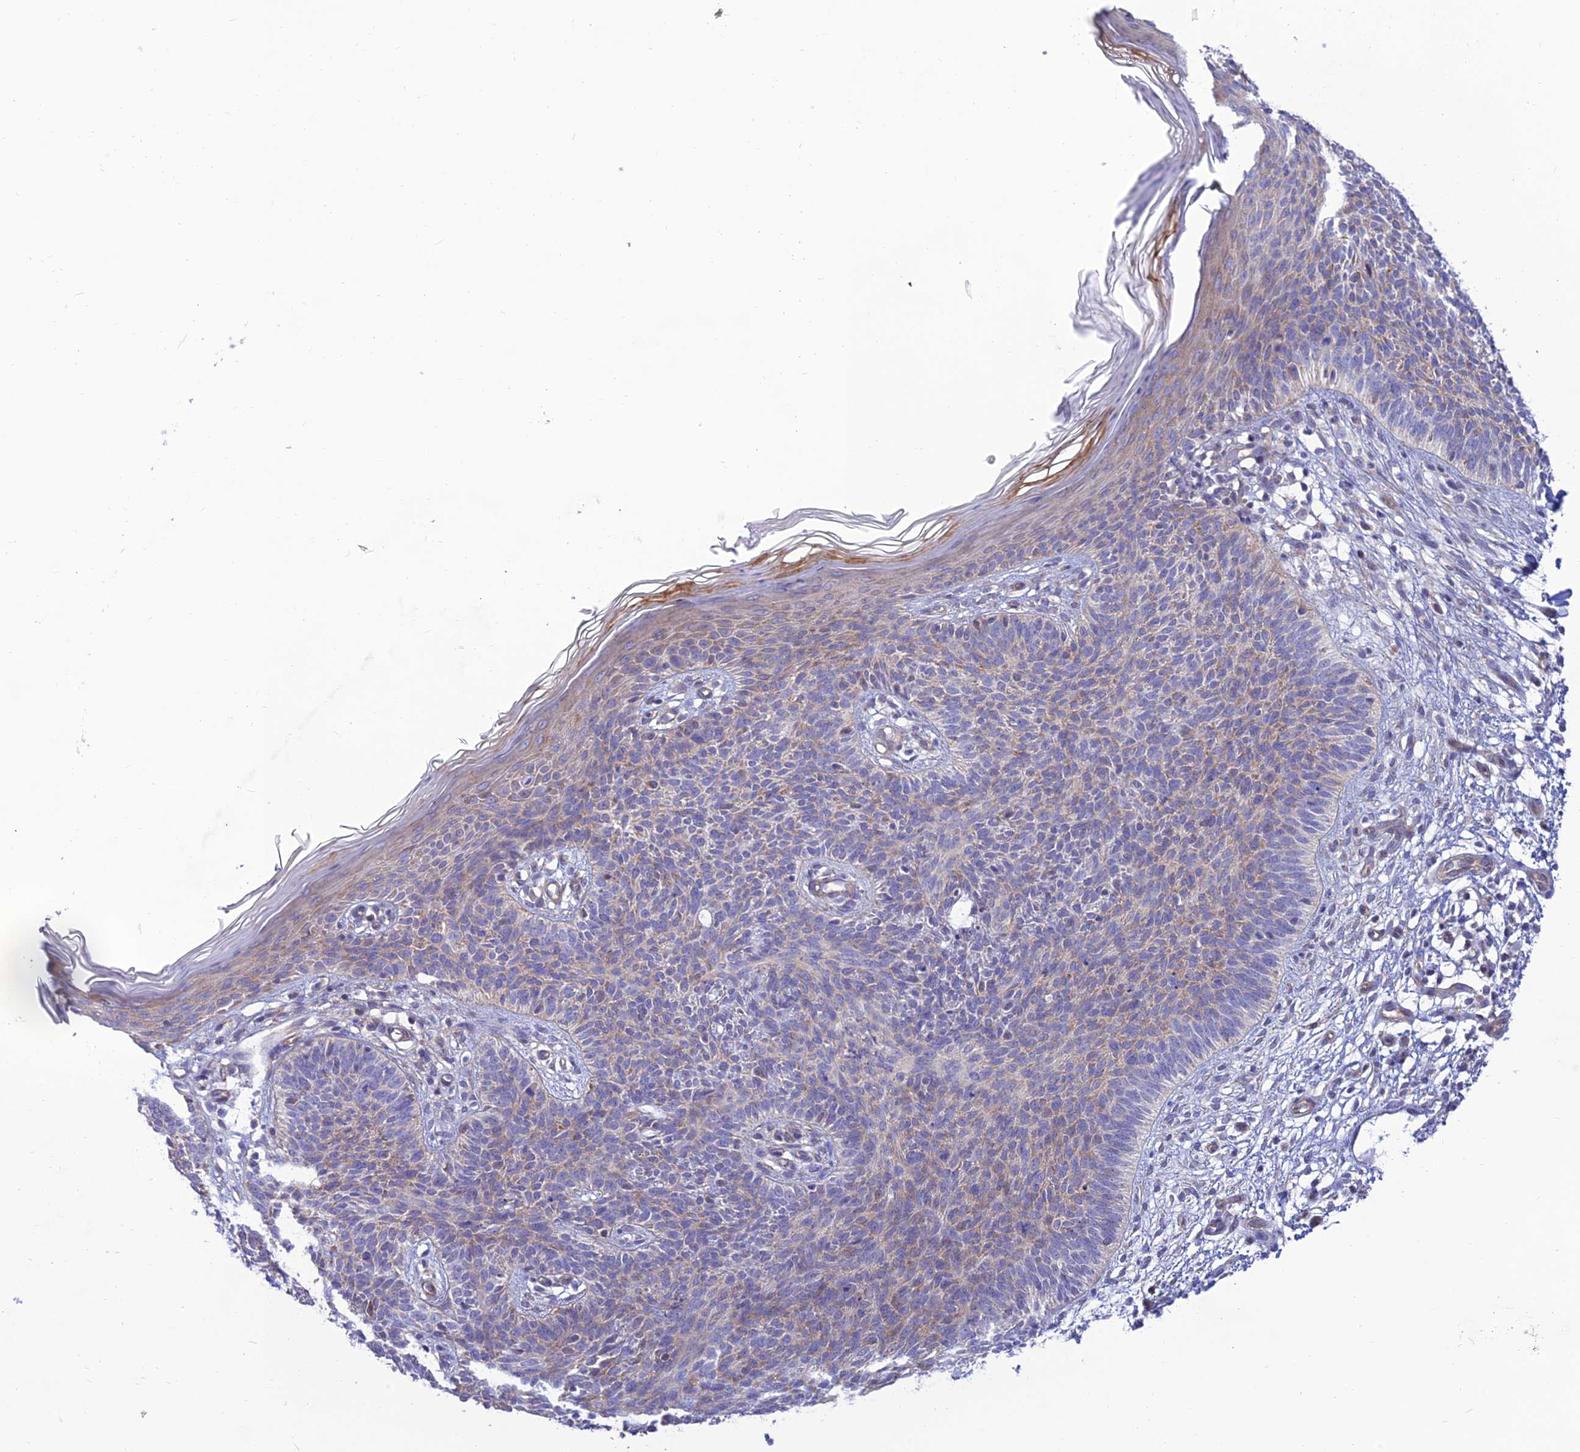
{"staining": {"intensity": "weak", "quantity": "25%-75%", "location": "cytoplasmic/membranous"}, "tissue": "skin cancer", "cell_type": "Tumor cells", "image_type": "cancer", "snomed": [{"axis": "morphology", "description": "Basal cell carcinoma"}, {"axis": "topography", "description": "Skin"}], "caption": "Immunohistochemistry of skin cancer (basal cell carcinoma) demonstrates low levels of weak cytoplasmic/membranous expression in approximately 25%-75% of tumor cells.", "gene": "KCNAB1", "patient": {"sex": "female", "age": 66}}